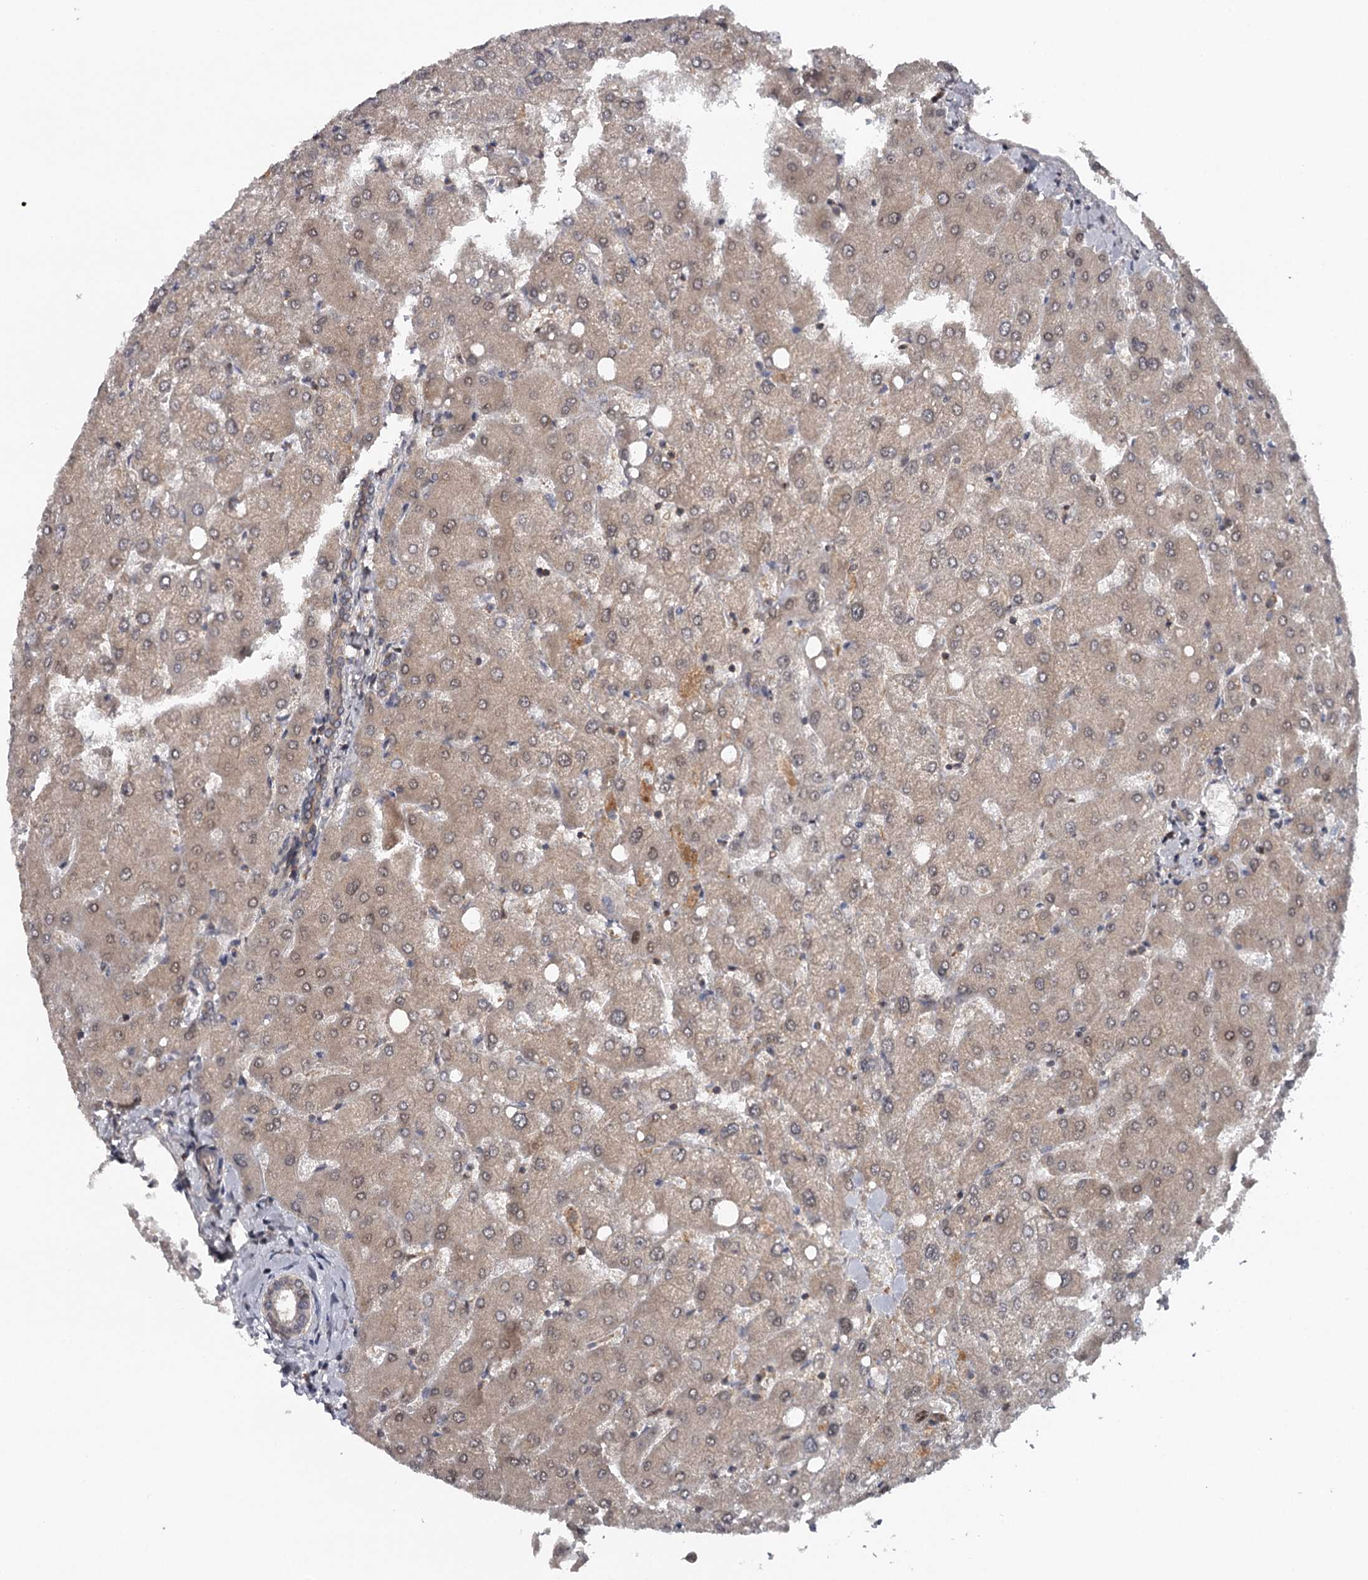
{"staining": {"intensity": "weak", "quantity": "<25%", "location": "cytoplasmic/membranous,nuclear"}, "tissue": "liver", "cell_type": "Cholangiocytes", "image_type": "normal", "snomed": [{"axis": "morphology", "description": "Normal tissue, NOS"}, {"axis": "topography", "description": "Liver"}], "caption": "The immunohistochemistry (IHC) image has no significant staining in cholangiocytes of liver. (Brightfield microscopy of DAB (3,3'-diaminobenzidine) IHC at high magnification).", "gene": "GTSF1", "patient": {"sex": "female", "age": 54}}